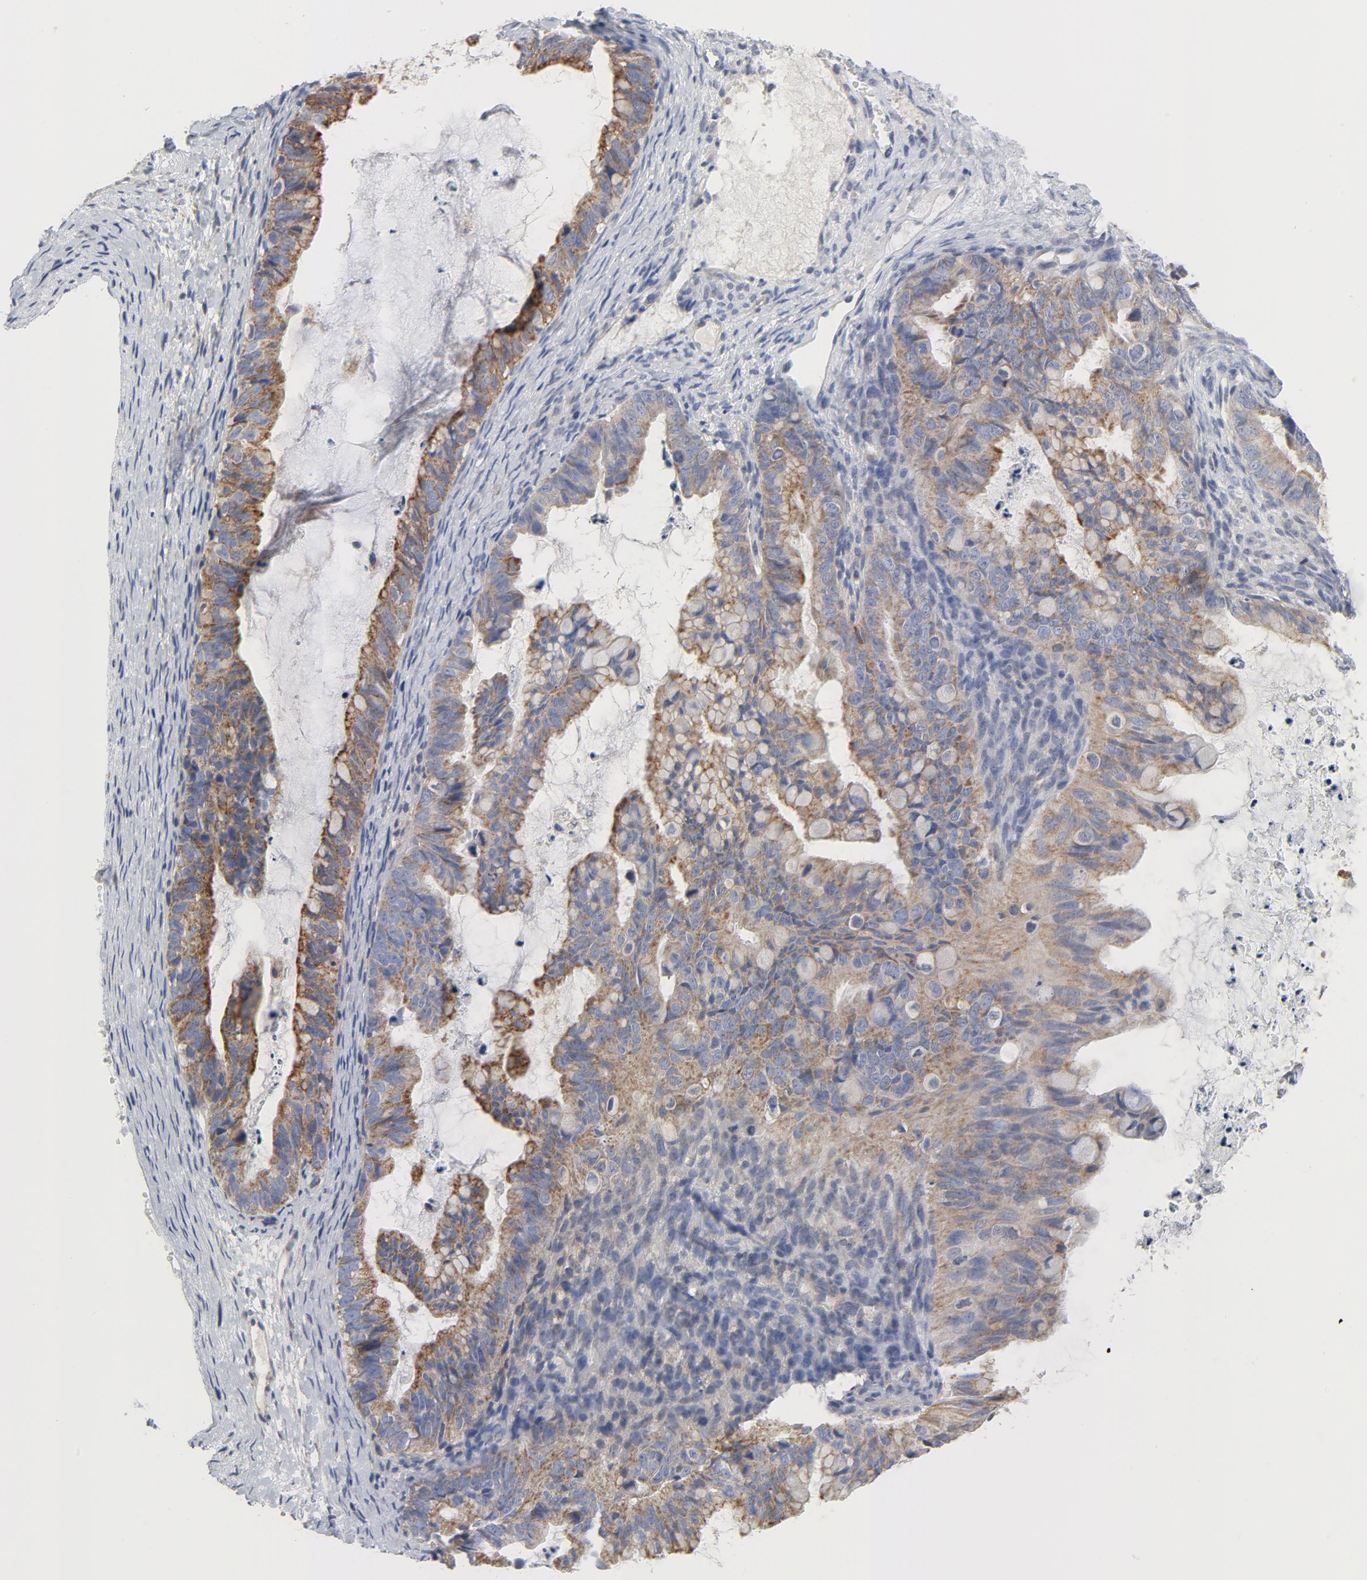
{"staining": {"intensity": "strong", "quantity": ">75%", "location": "cytoplasmic/membranous"}, "tissue": "ovarian cancer", "cell_type": "Tumor cells", "image_type": "cancer", "snomed": [{"axis": "morphology", "description": "Cystadenocarcinoma, mucinous, NOS"}, {"axis": "topography", "description": "Ovary"}], "caption": "IHC of ovarian mucinous cystadenocarcinoma demonstrates high levels of strong cytoplasmic/membranous staining in approximately >75% of tumor cells.", "gene": "BAD", "patient": {"sex": "female", "age": 36}}